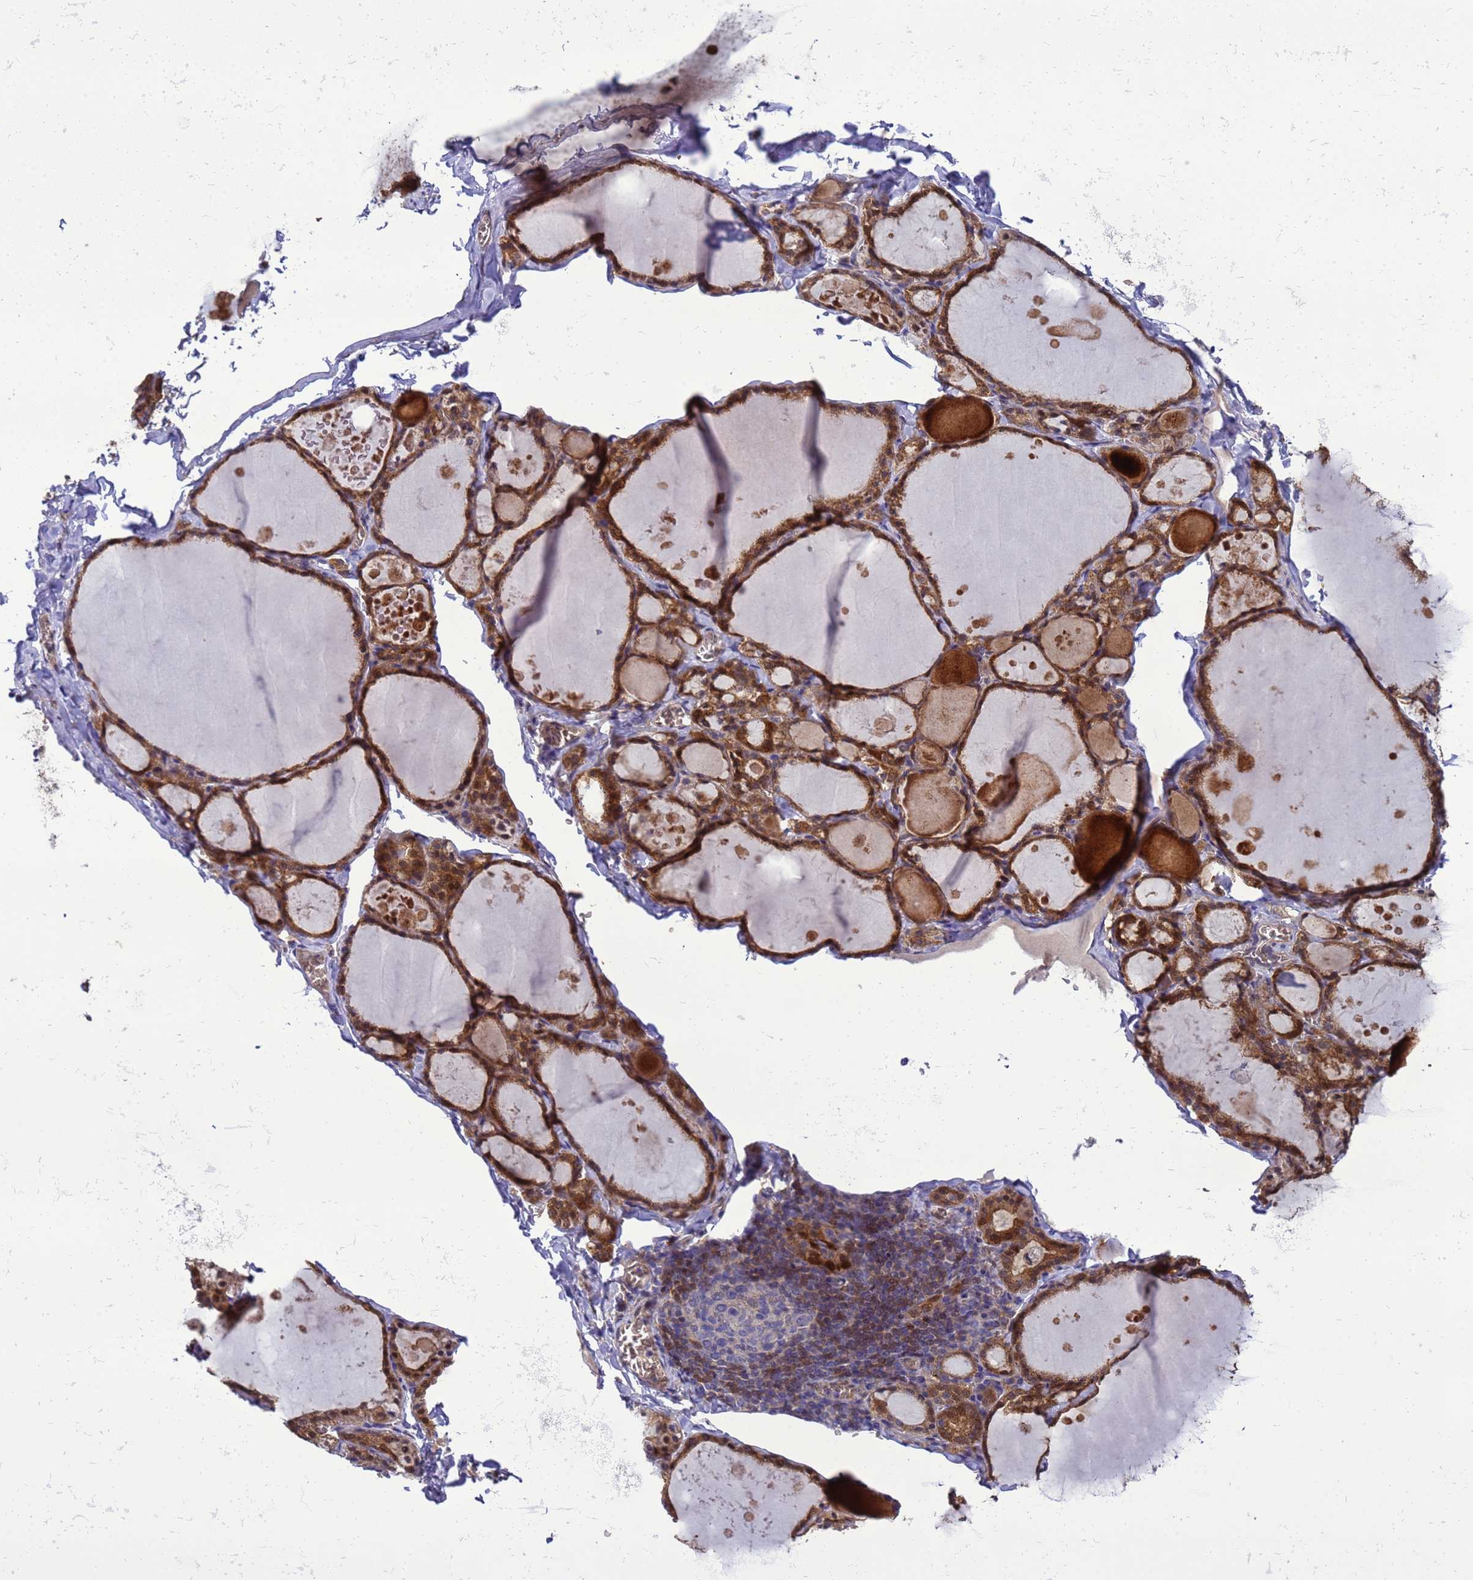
{"staining": {"intensity": "strong", "quantity": ">75%", "location": "cytoplasmic/membranous,nuclear"}, "tissue": "thyroid gland", "cell_type": "Glandular cells", "image_type": "normal", "snomed": [{"axis": "morphology", "description": "Normal tissue, NOS"}, {"axis": "topography", "description": "Thyroid gland"}], "caption": "A histopathology image showing strong cytoplasmic/membranous,nuclear expression in approximately >75% of glandular cells in unremarkable thyroid gland, as visualized by brown immunohistochemical staining.", "gene": "EIF4EBP3", "patient": {"sex": "male", "age": 56}}